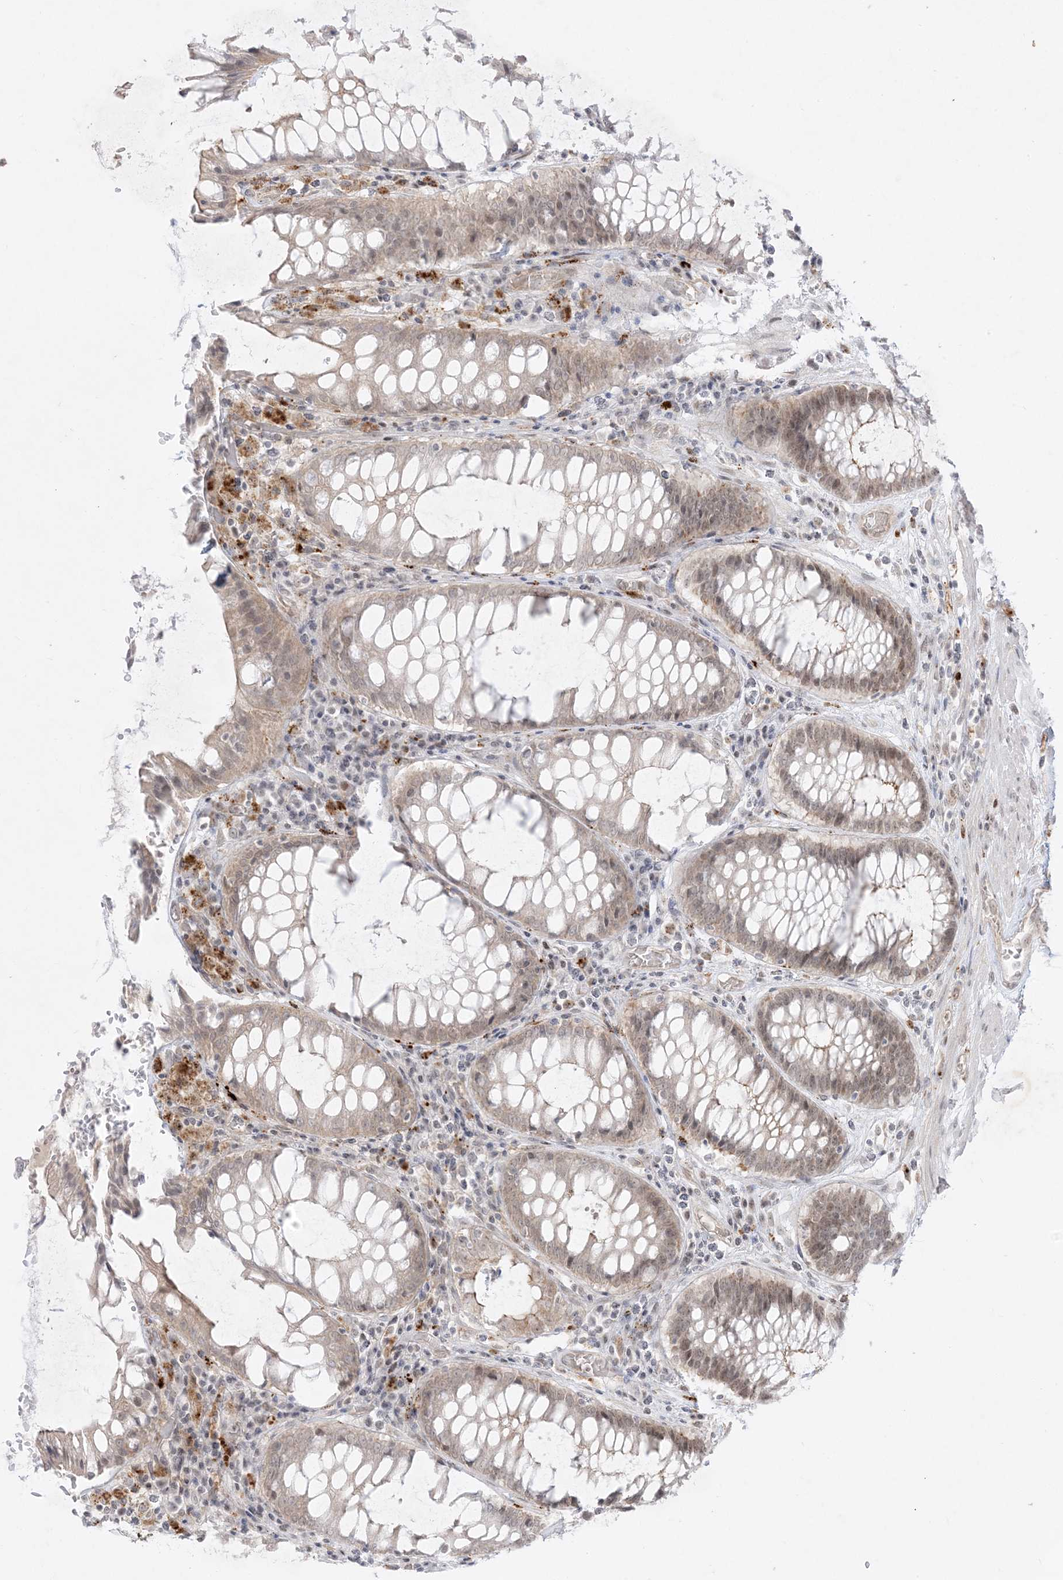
{"staining": {"intensity": "moderate", "quantity": ">75%", "location": "cytoplasmic/membranous,nuclear"}, "tissue": "rectum", "cell_type": "Glandular cells", "image_type": "normal", "snomed": [{"axis": "morphology", "description": "Normal tissue, NOS"}, {"axis": "topography", "description": "Rectum"}], "caption": "Immunohistochemistry (IHC) of benign rectum shows medium levels of moderate cytoplasmic/membranous,nuclear positivity in about >75% of glandular cells.", "gene": "PTK6", "patient": {"sex": "male", "age": 64}}